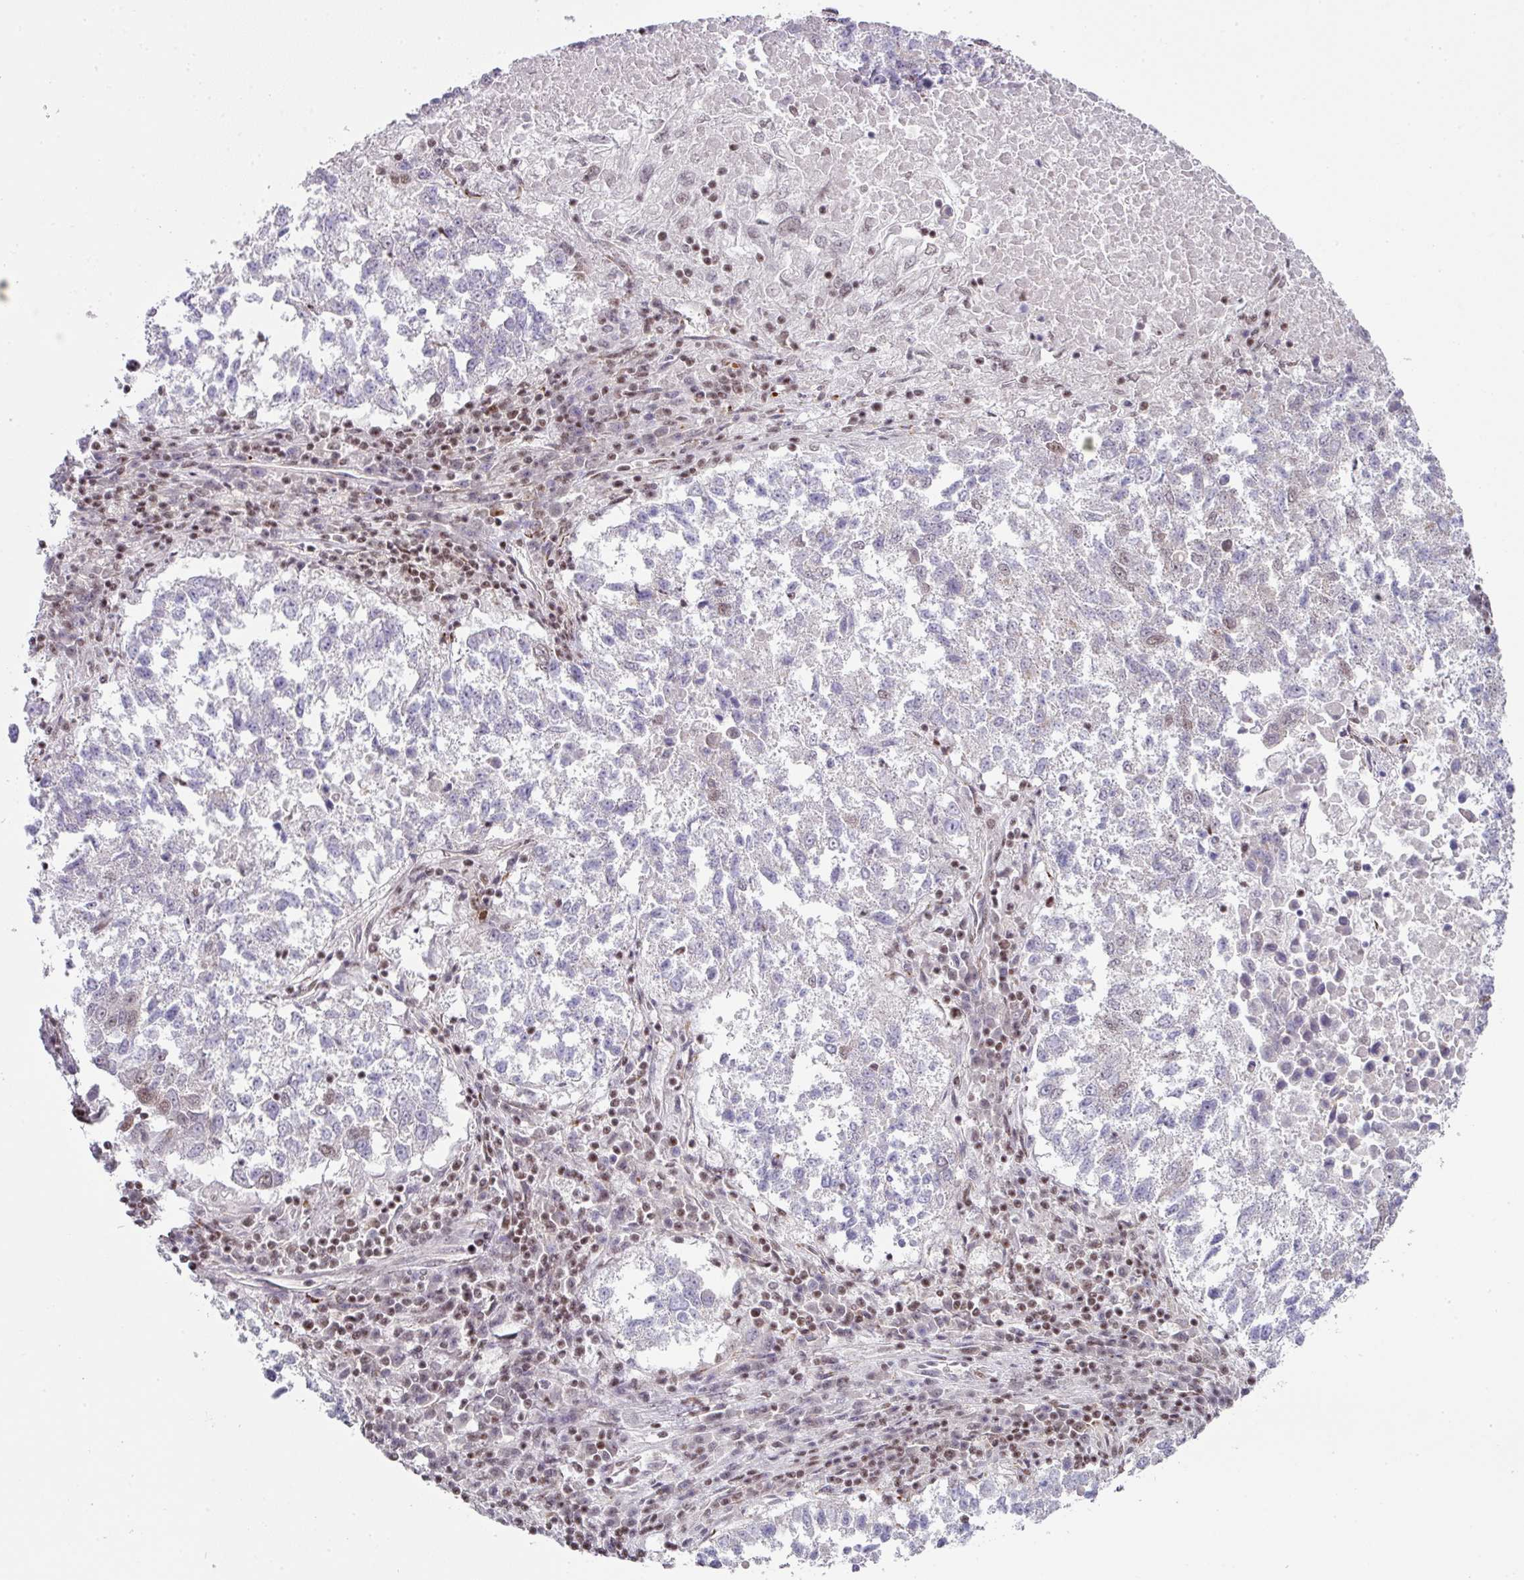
{"staining": {"intensity": "weak", "quantity": "<25%", "location": "nuclear"}, "tissue": "lung cancer", "cell_type": "Tumor cells", "image_type": "cancer", "snomed": [{"axis": "morphology", "description": "Squamous cell carcinoma, NOS"}, {"axis": "topography", "description": "Lung"}], "caption": "Tumor cells are negative for brown protein staining in squamous cell carcinoma (lung).", "gene": "NFYA", "patient": {"sex": "male", "age": 73}}